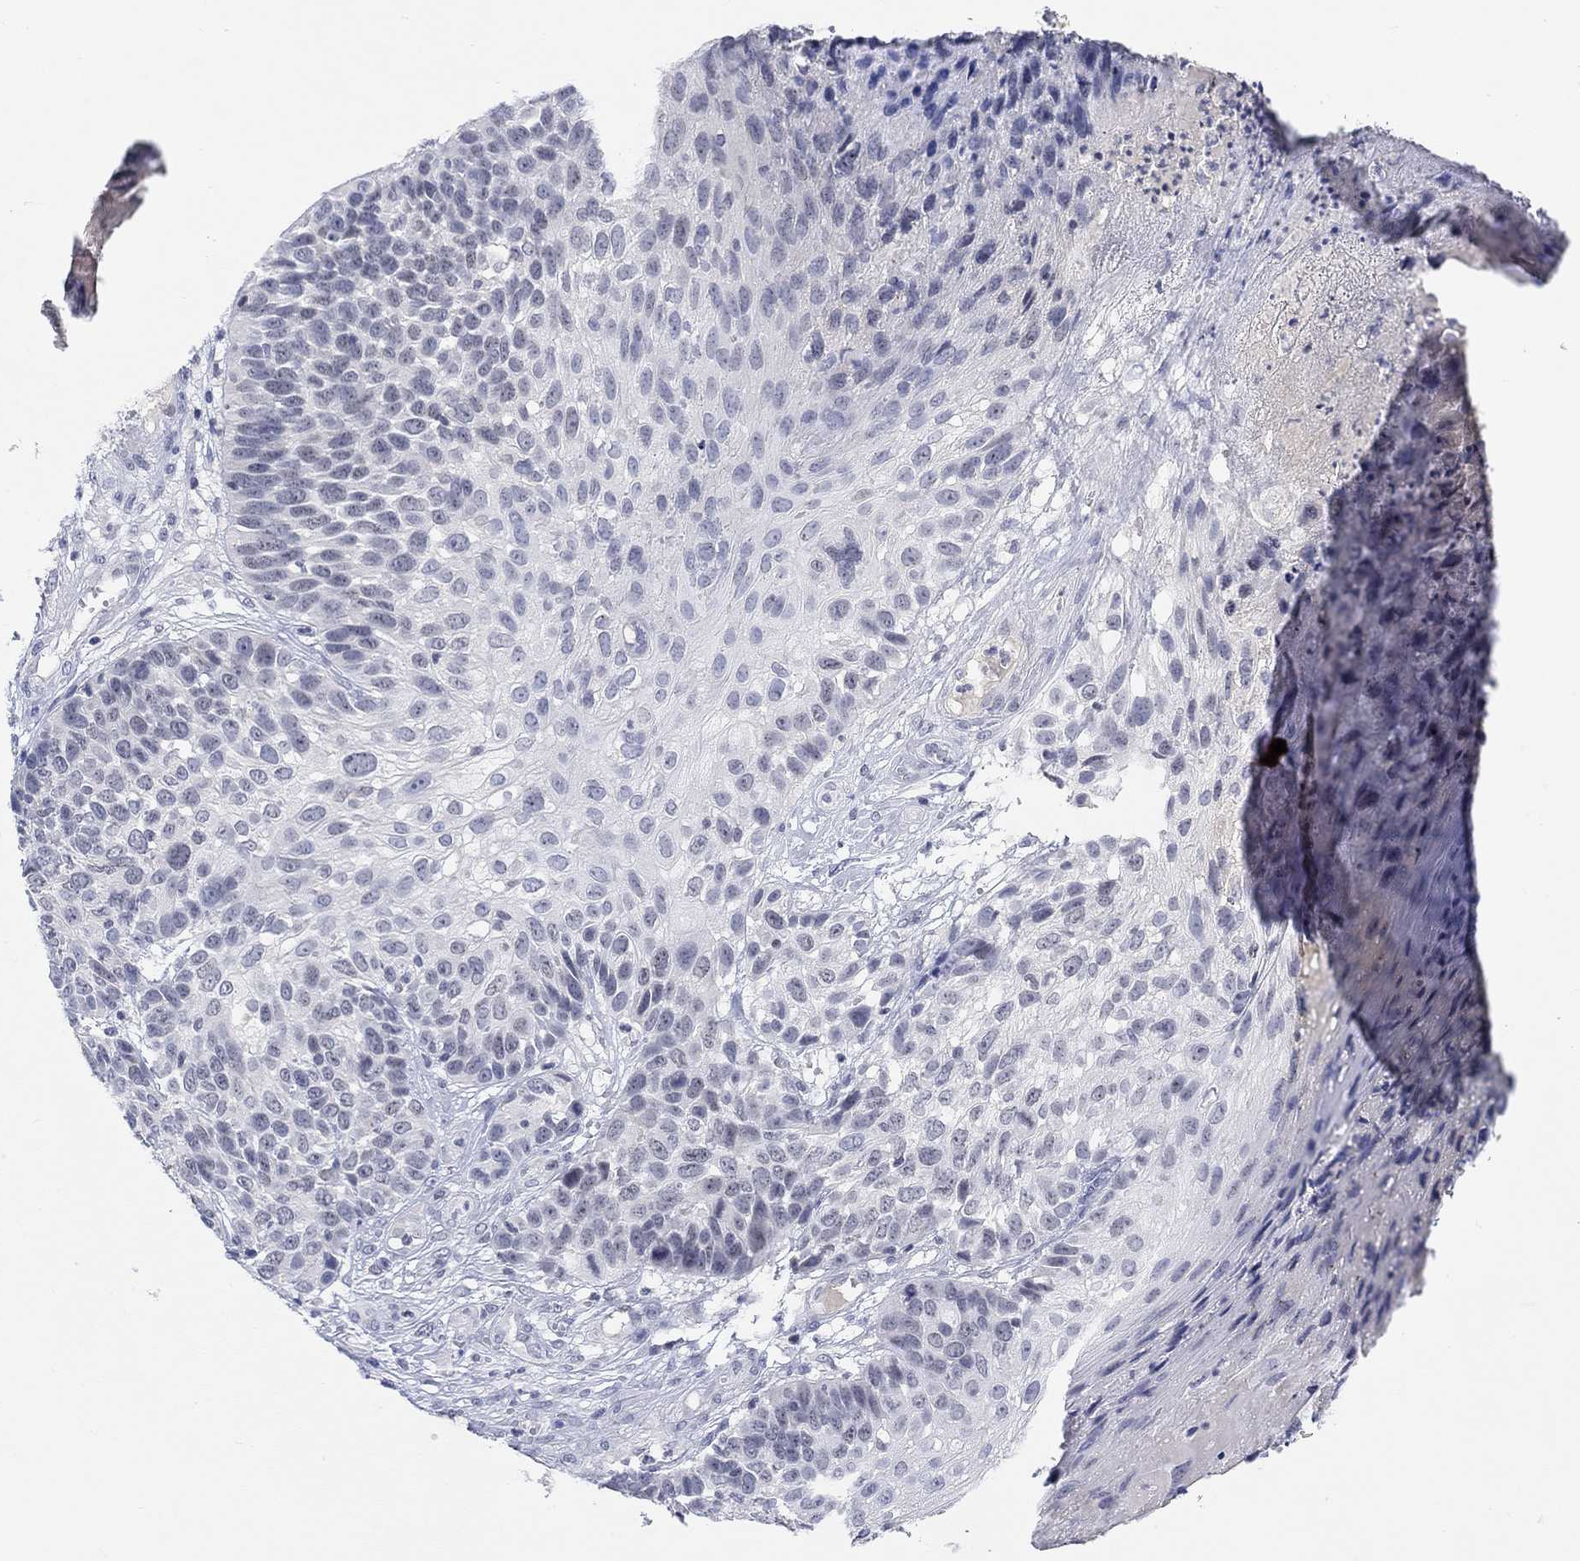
{"staining": {"intensity": "negative", "quantity": "none", "location": "none"}, "tissue": "skin cancer", "cell_type": "Tumor cells", "image_type": "cancer", "snomed": [{"axis": "morphology", "description": "Squamous cell carcinoma, NOS"}, {"axis": "topography", "description": "Skin"}], "caption": "This micrograph is of skin cancer (squamous cell carcinoma) stained with immunohistochemistry (IHC) to label a protein in brown with the nuclei are counter-stained blue. There is no positivity in tumor cells. Nuclei are stained in blue.", "gene": "ATP6V1E2", "patient": {"sex": "male", "age": 92}}